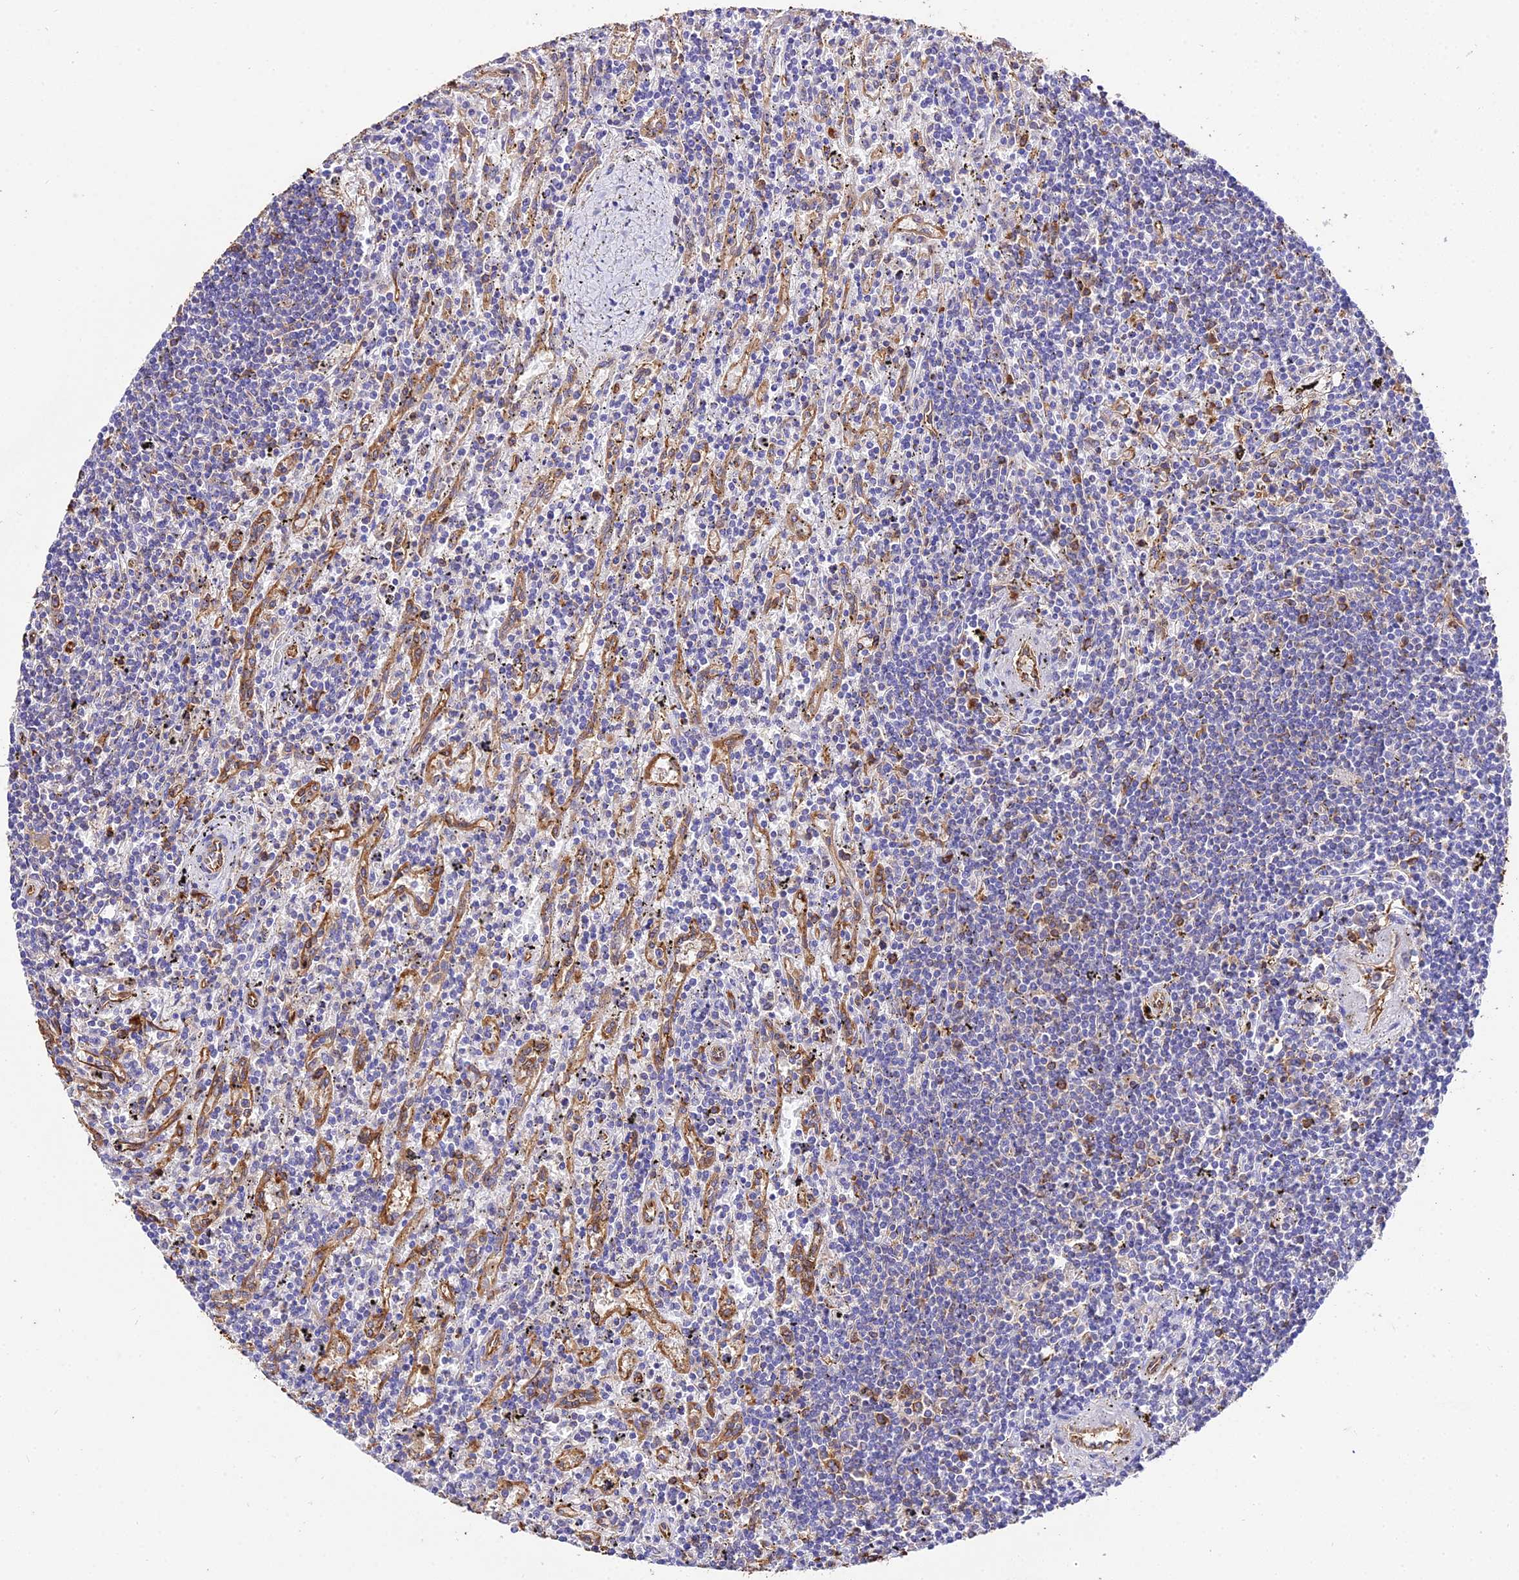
{"staining": {"intensity": "moderate", "quantity": "<25%", "location": "cytoplasmic/membranous"}, "tissue": "lymphoma", "cell_type": "Tumor cells", "image_type": "cancer", "snomed": [{"axis": "morphology", "description": "Malignant lymphoma, non-Hodgkin's type, Low grade"}, {"axis": "topography", "description": "Spleen"}], "caption": "Immunohistochemistry (IHC) (DAB (3,3'-diaminobenzidine)) staining of lymphoma reveals moderate cytoplasmic/membranous protein expression in about <25% of tumor cells.", "gene": "TUBA3D", "patient": {"sex": "male", "age": 76}}